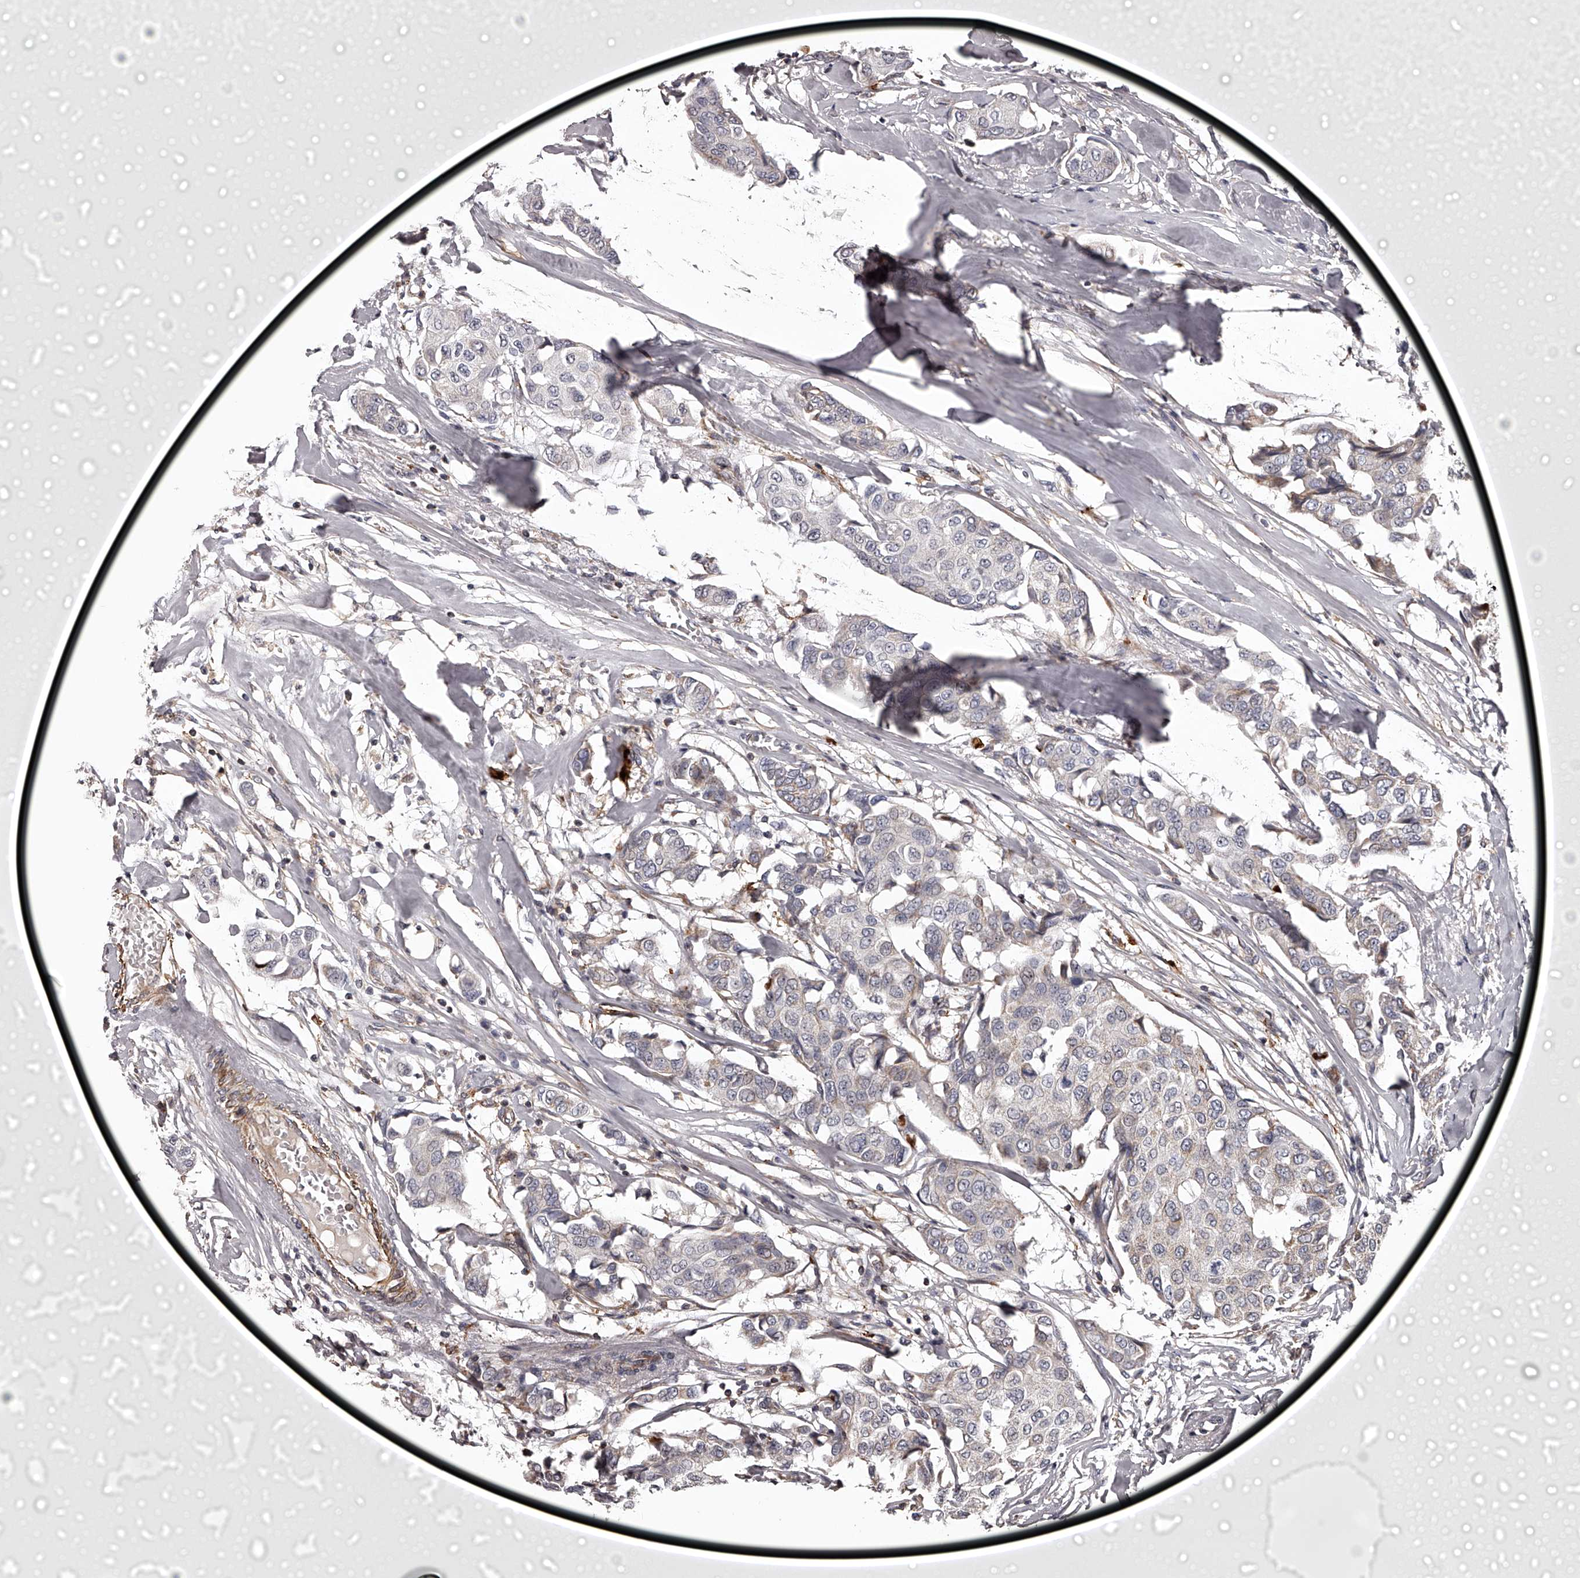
{"staining": {"intensity": "negative", "quantity": "none", "location": "none"}, "tissue": "breast cancer", "cell_type": "Tumor cells", "image_type": "cancer", "snomed": [{"axis": "morphology", "description": "Duct carcinoma"}, {"axis": "topography", "description": "Breast"}], "caption": "The micrograph reveals no staining of tumor cells in breast cancer.", "gene": "RRP36", "patient": {"sex": "female", "age": 80}}